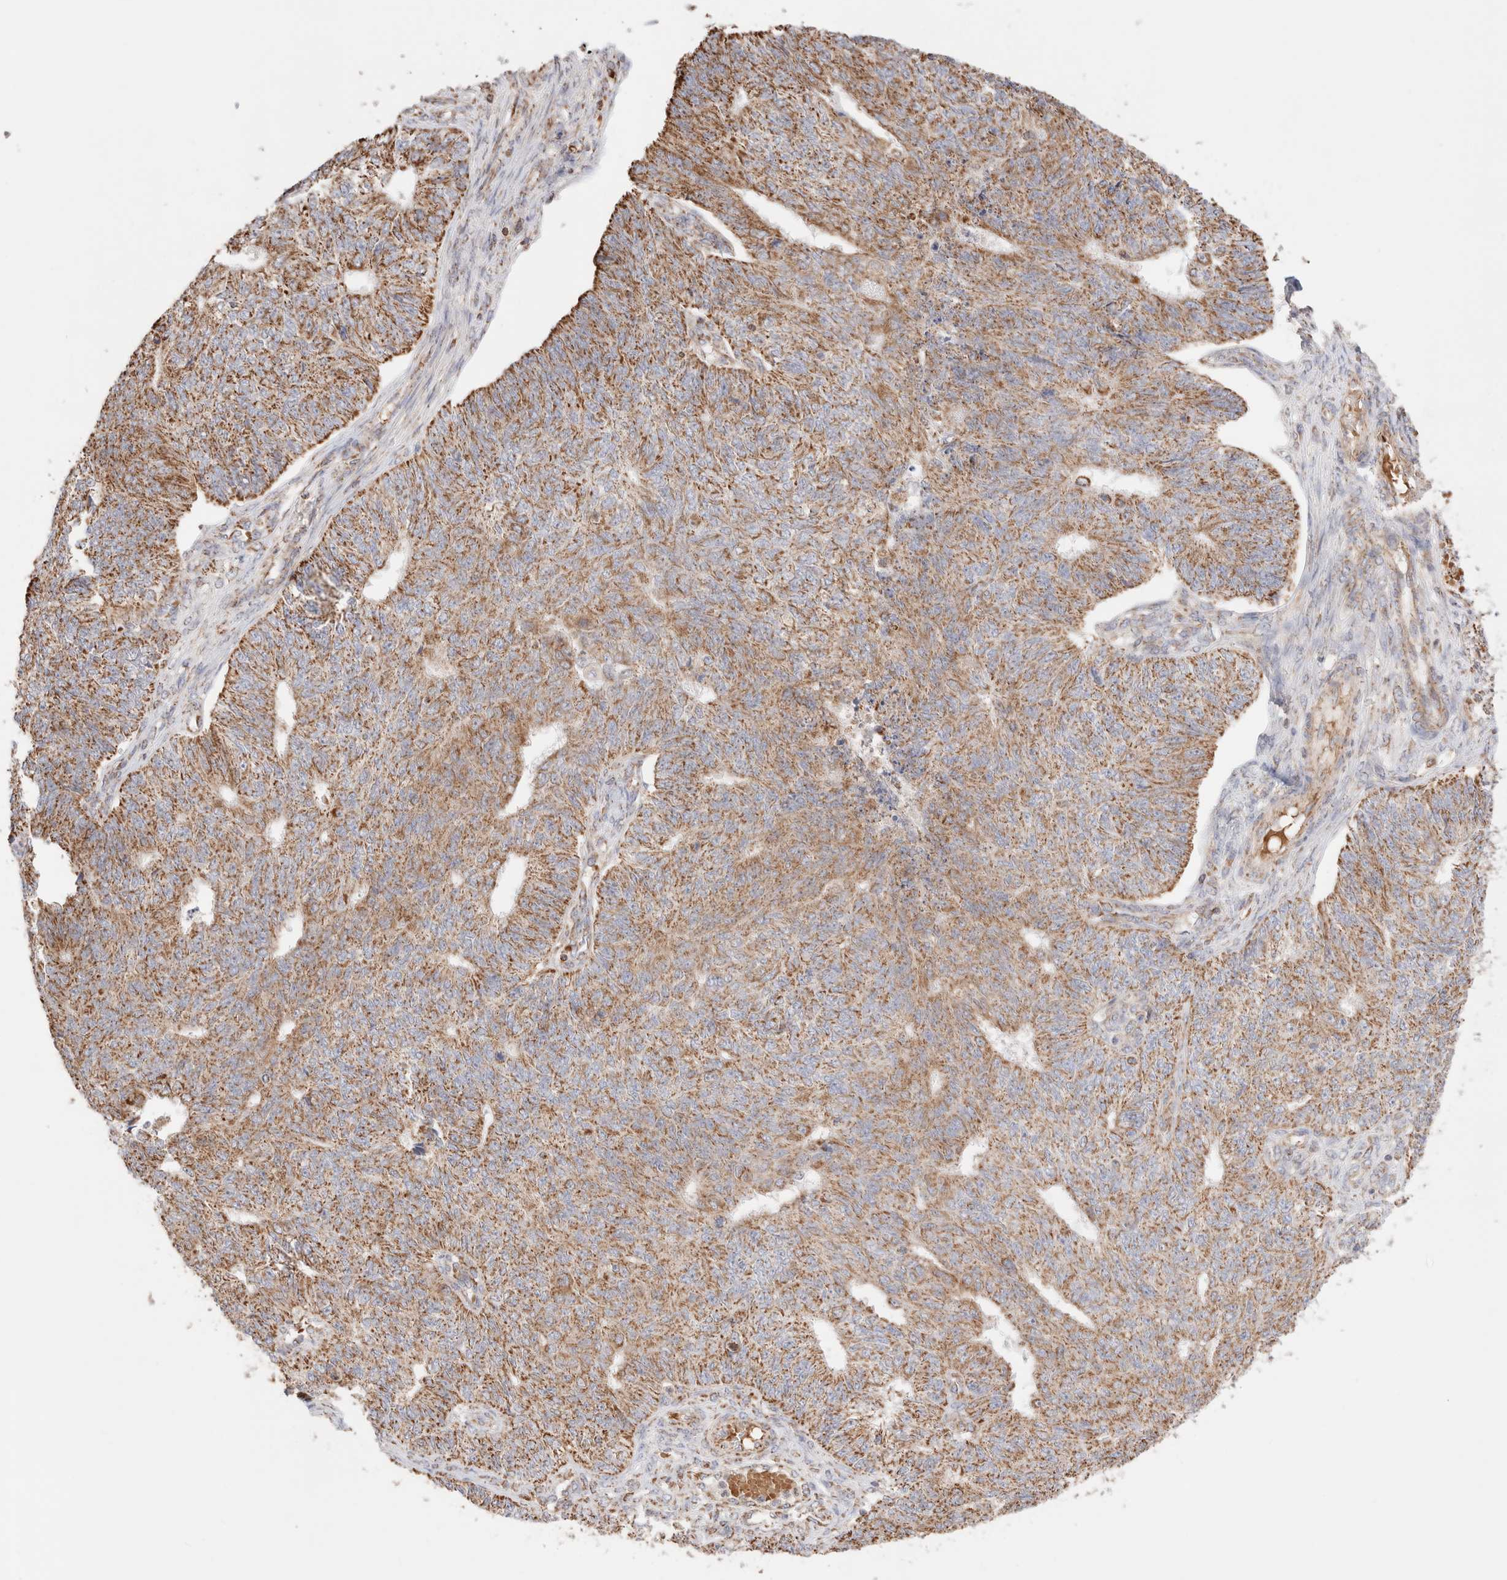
{"staining": {"intensity": "moderate", "quantity": ">75%", "location": "cytoplasmic/membranous"}, "tissue": "endometrial cancer", "cell_type": "Tumor cells", "image_type": "cancer", "snomed": [{"axis": "morphology", "description": "Adenocarcinoma, NOS"}, {"axis": "topography", "description": "Endometrium"}], "caption": "Endometrial adenocarcinoma stained for a protein (brown) reveals moderate cytoplasmic/membranous positive staining in about >75% of tumor cells.", "gene": "TMPPE", "patient": {"sex": "female", "age": 32}}